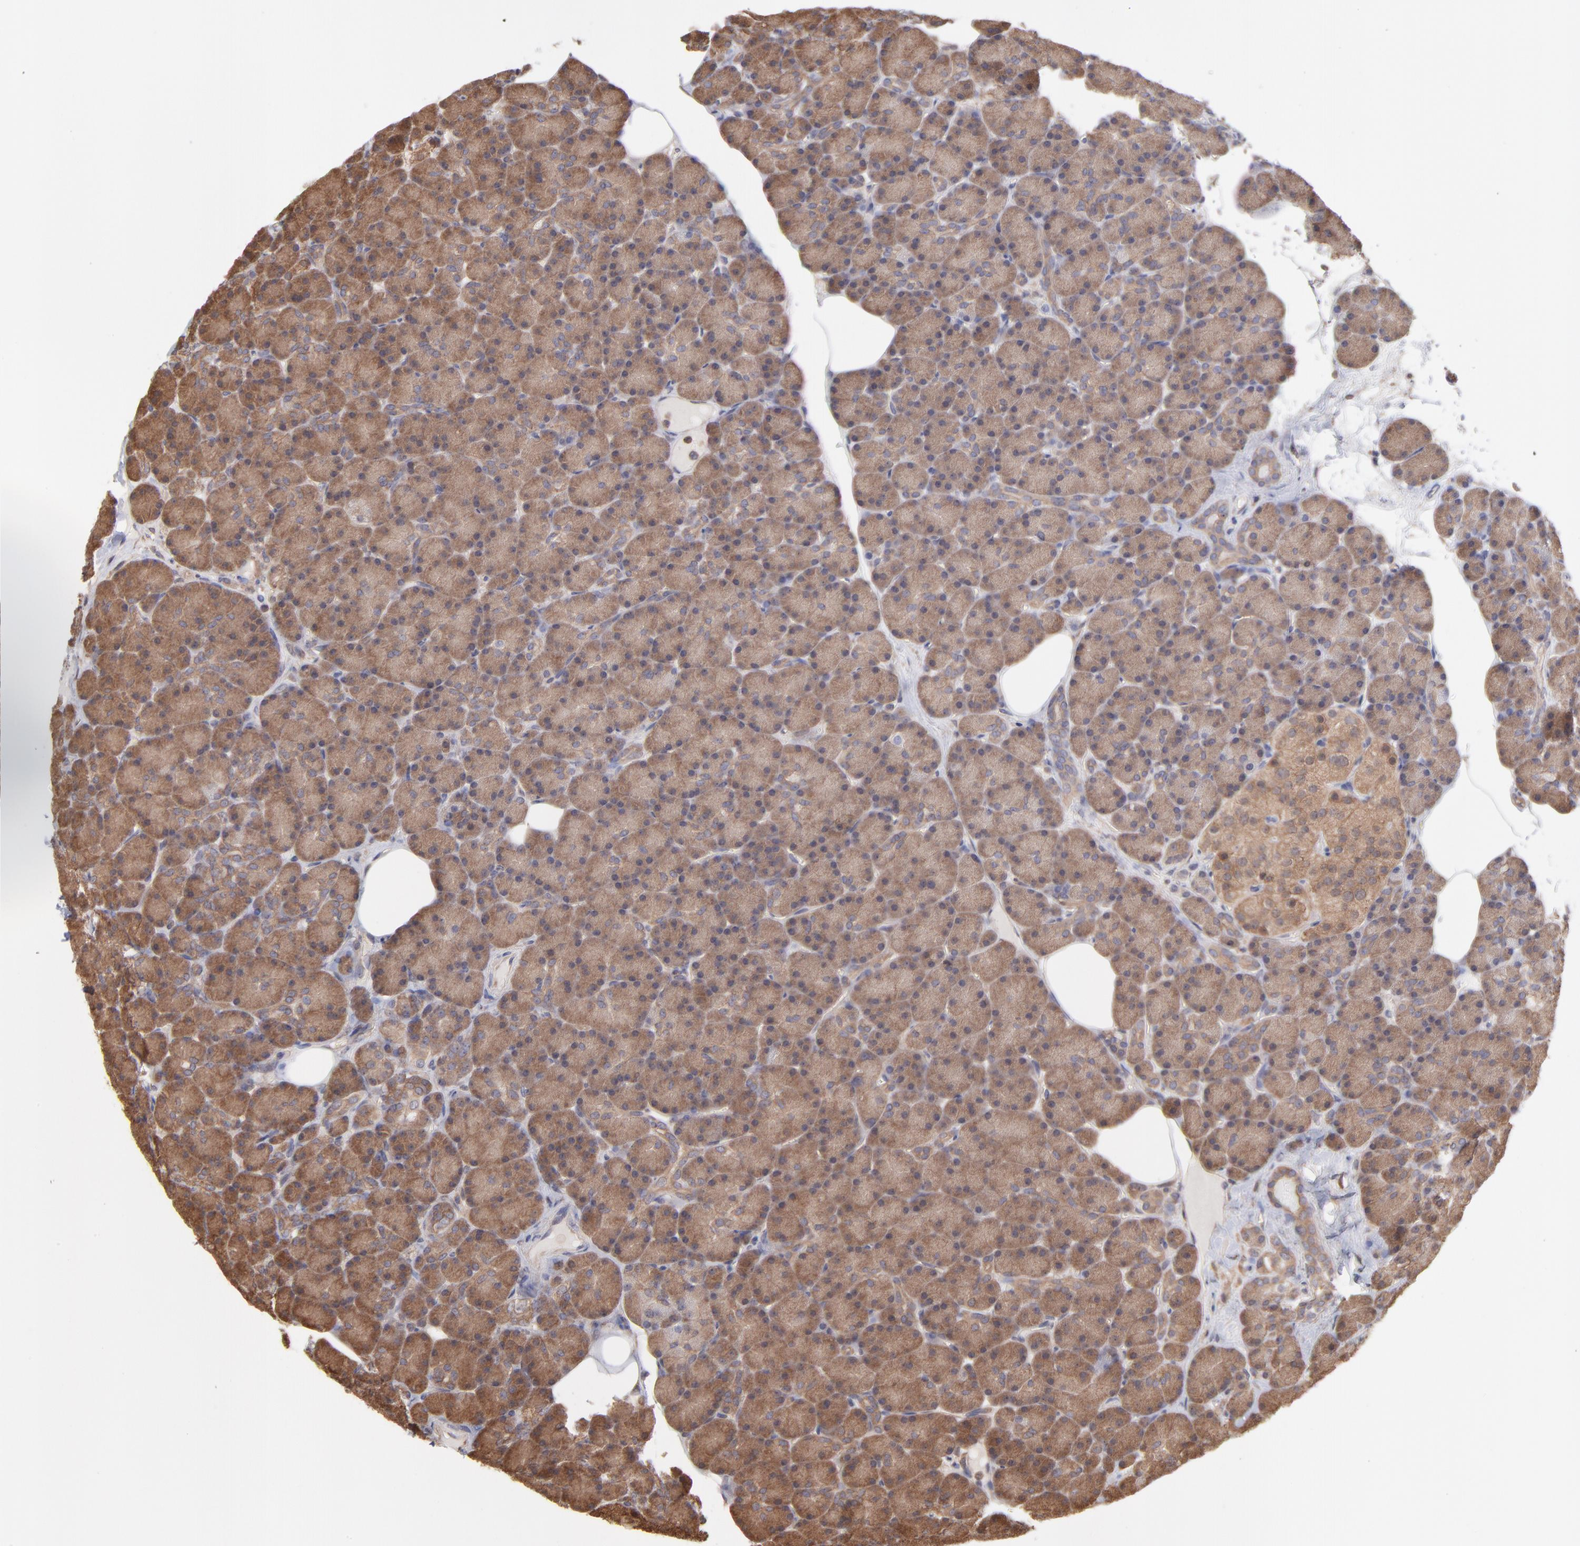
{"staining": {"intensity": "strong", "quantity": ">75%", "location": "cytoplasmic/membranous"}, "tissue": "pancreas", "cell_type": "Exocrine glandular cells", "image_type": "normal", "snomed": [{"axis": "morphology", "description": "Normal tissue, NOS"}, {"axis": "topography", "description": "Pancreas"}], "caption": "Pancreas stained with immunohistochemistry (IHC) demonstrates strong cytoplasmic/membranous positivity in about >75% of exocrine glandular cells.", "gene": "MAP2K2", "patient": {"sex": "female", "age": 43}}